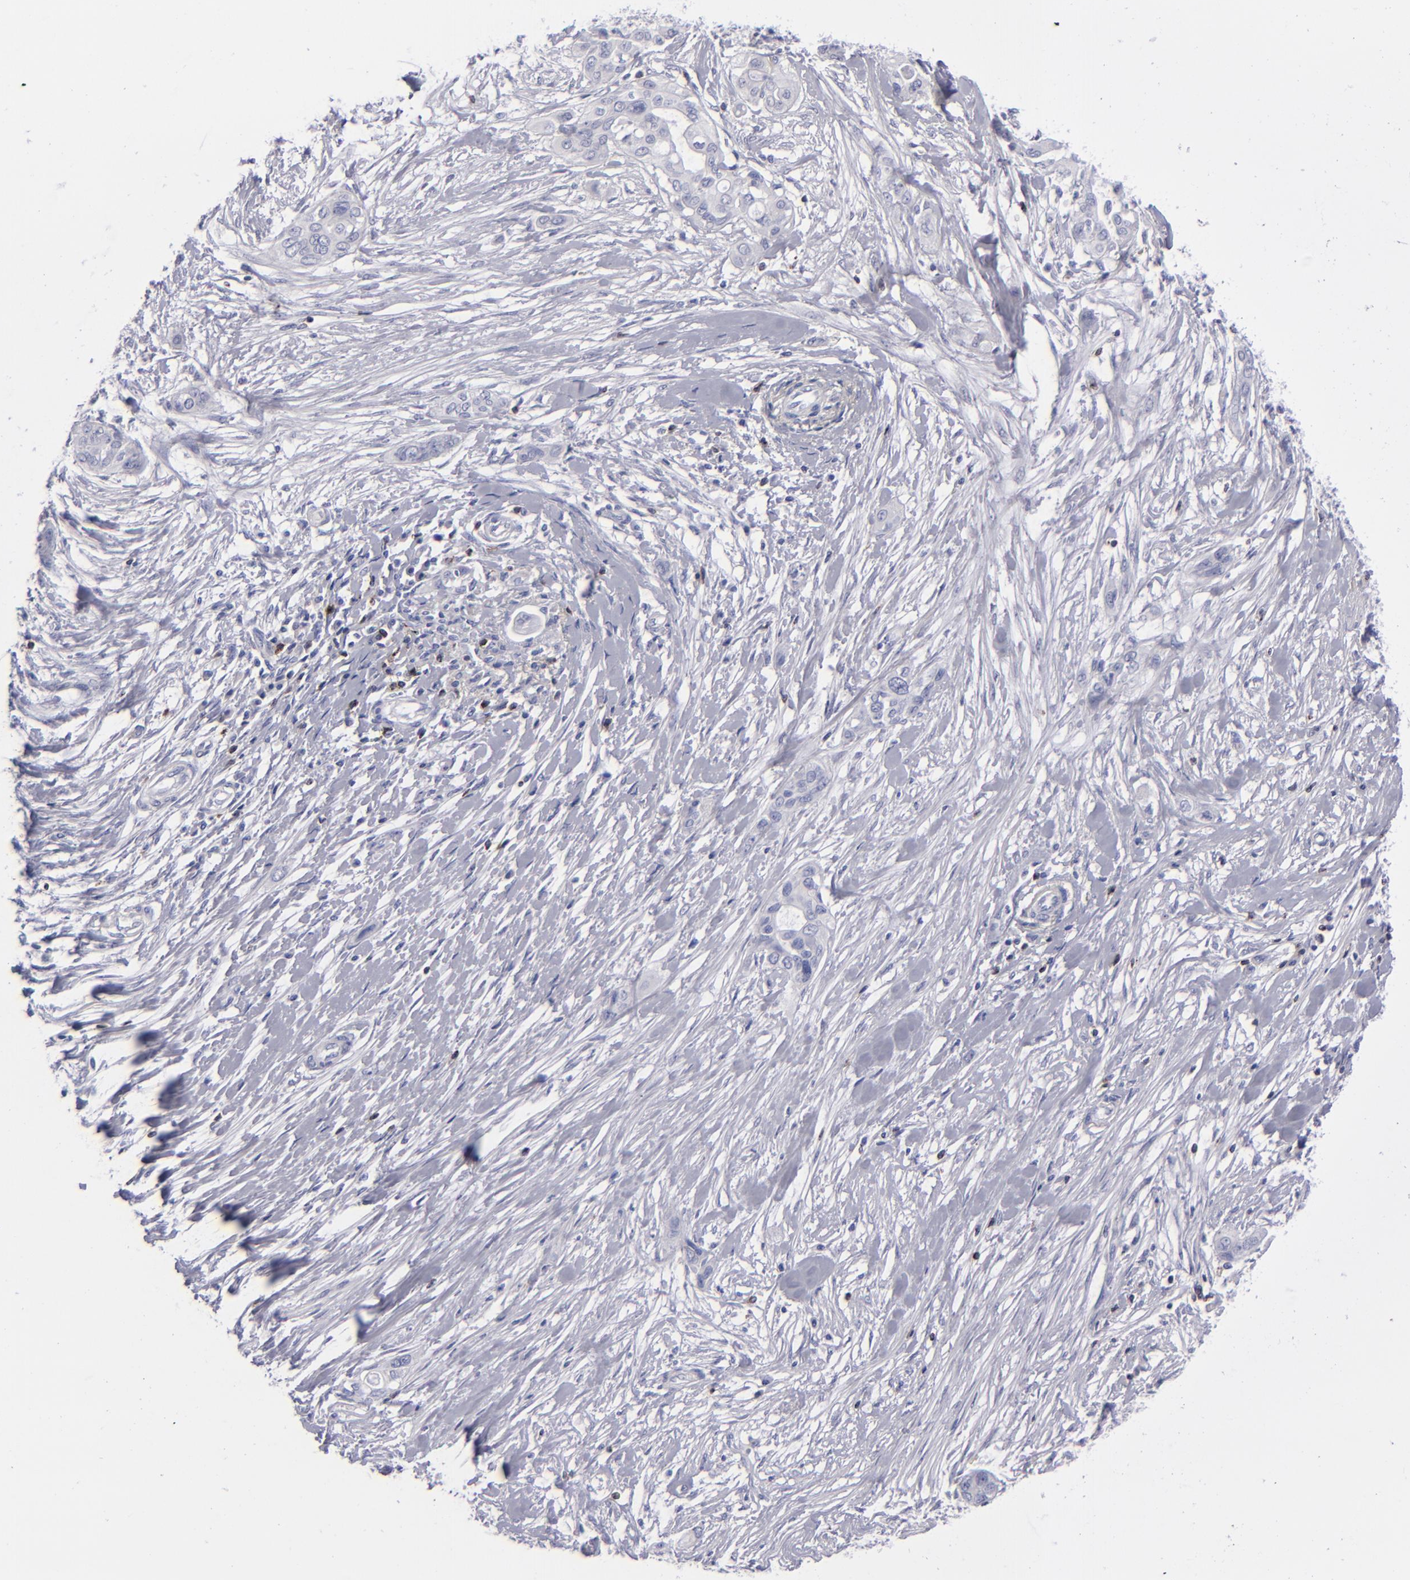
{"staining": {"intensity": "negative", "quantity": "none", "location": "none"}, "tissue": "pancreatic cancer", "cell_type": "Tumor cells", "image_type": "cancer", "snomed": [{"axis": "morphology", "description": "Adenocarcinoma, NOS"}, {"axis": "topography", "description": "Pancreas"}], "caption": "IHC micrograph of neoplastic tissue: human adenocarcinoma (pancreatic) stained with DAB demonstrates no significant protein staining in tumor cells.", "gene": "CD2", "patient": {"sex": "female", "age": 60}}